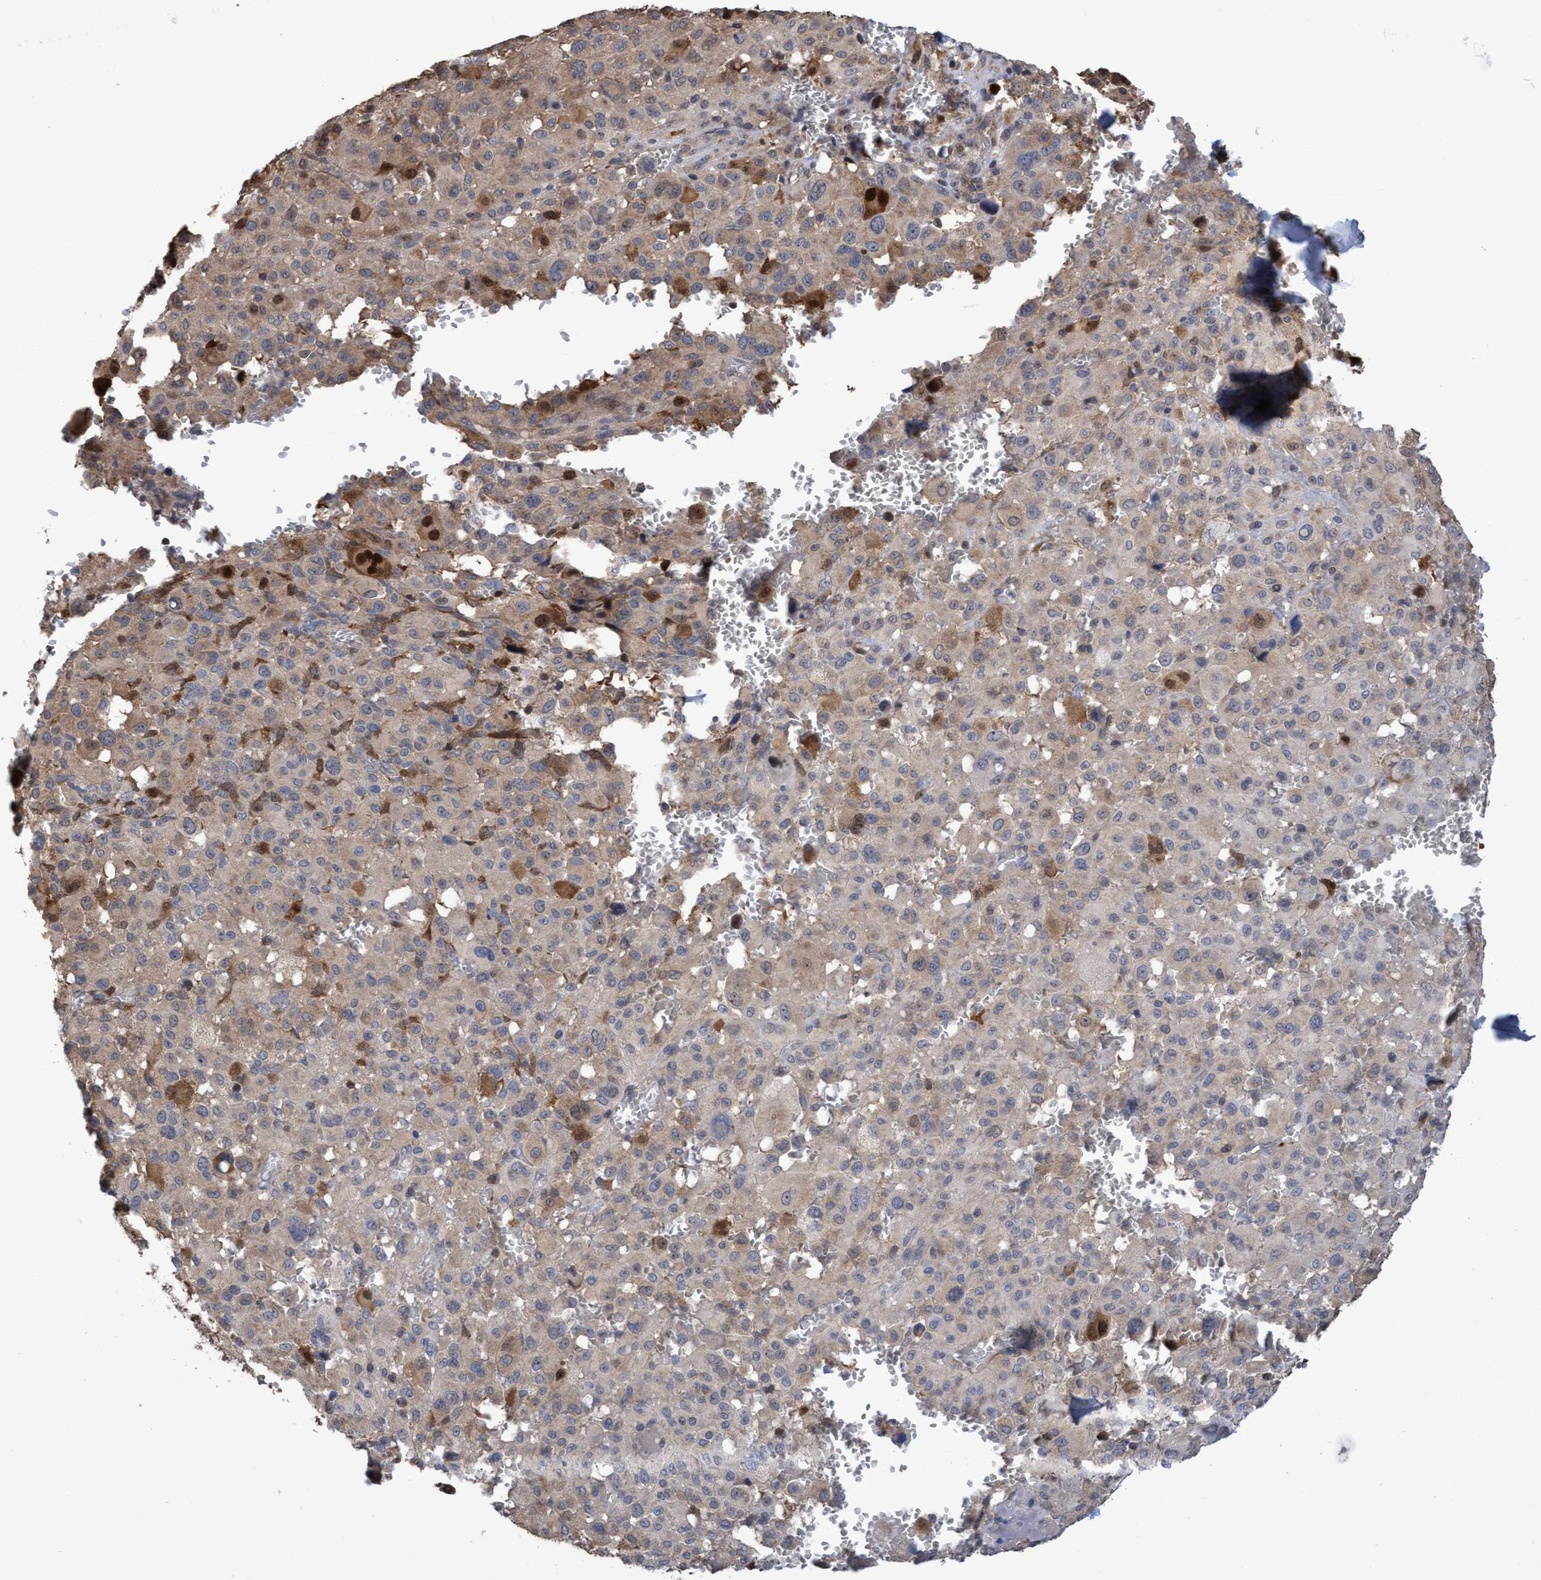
{"staining": {"intensity": "weak", "quantity": ">75%", "location": "cytoplasmic/membranous,nuclear"}, "tissue": "melanoma", "cell_type": "Tumor cells", "image_type": "cancer", "snomed": [{"axis": "morphology", "description": "Malignant melanoma, Metastatic site"}, {"axis": "topography", "description": "Skin"}], "caption": "Melanoma was stained to show a protein in brown. There is low levels of weak cytoplasmic/membranous and nuclear positivity in about >75% of tumor cells.", "gene": "SLBP", "patient": {"sex": "female", "age": 74}}